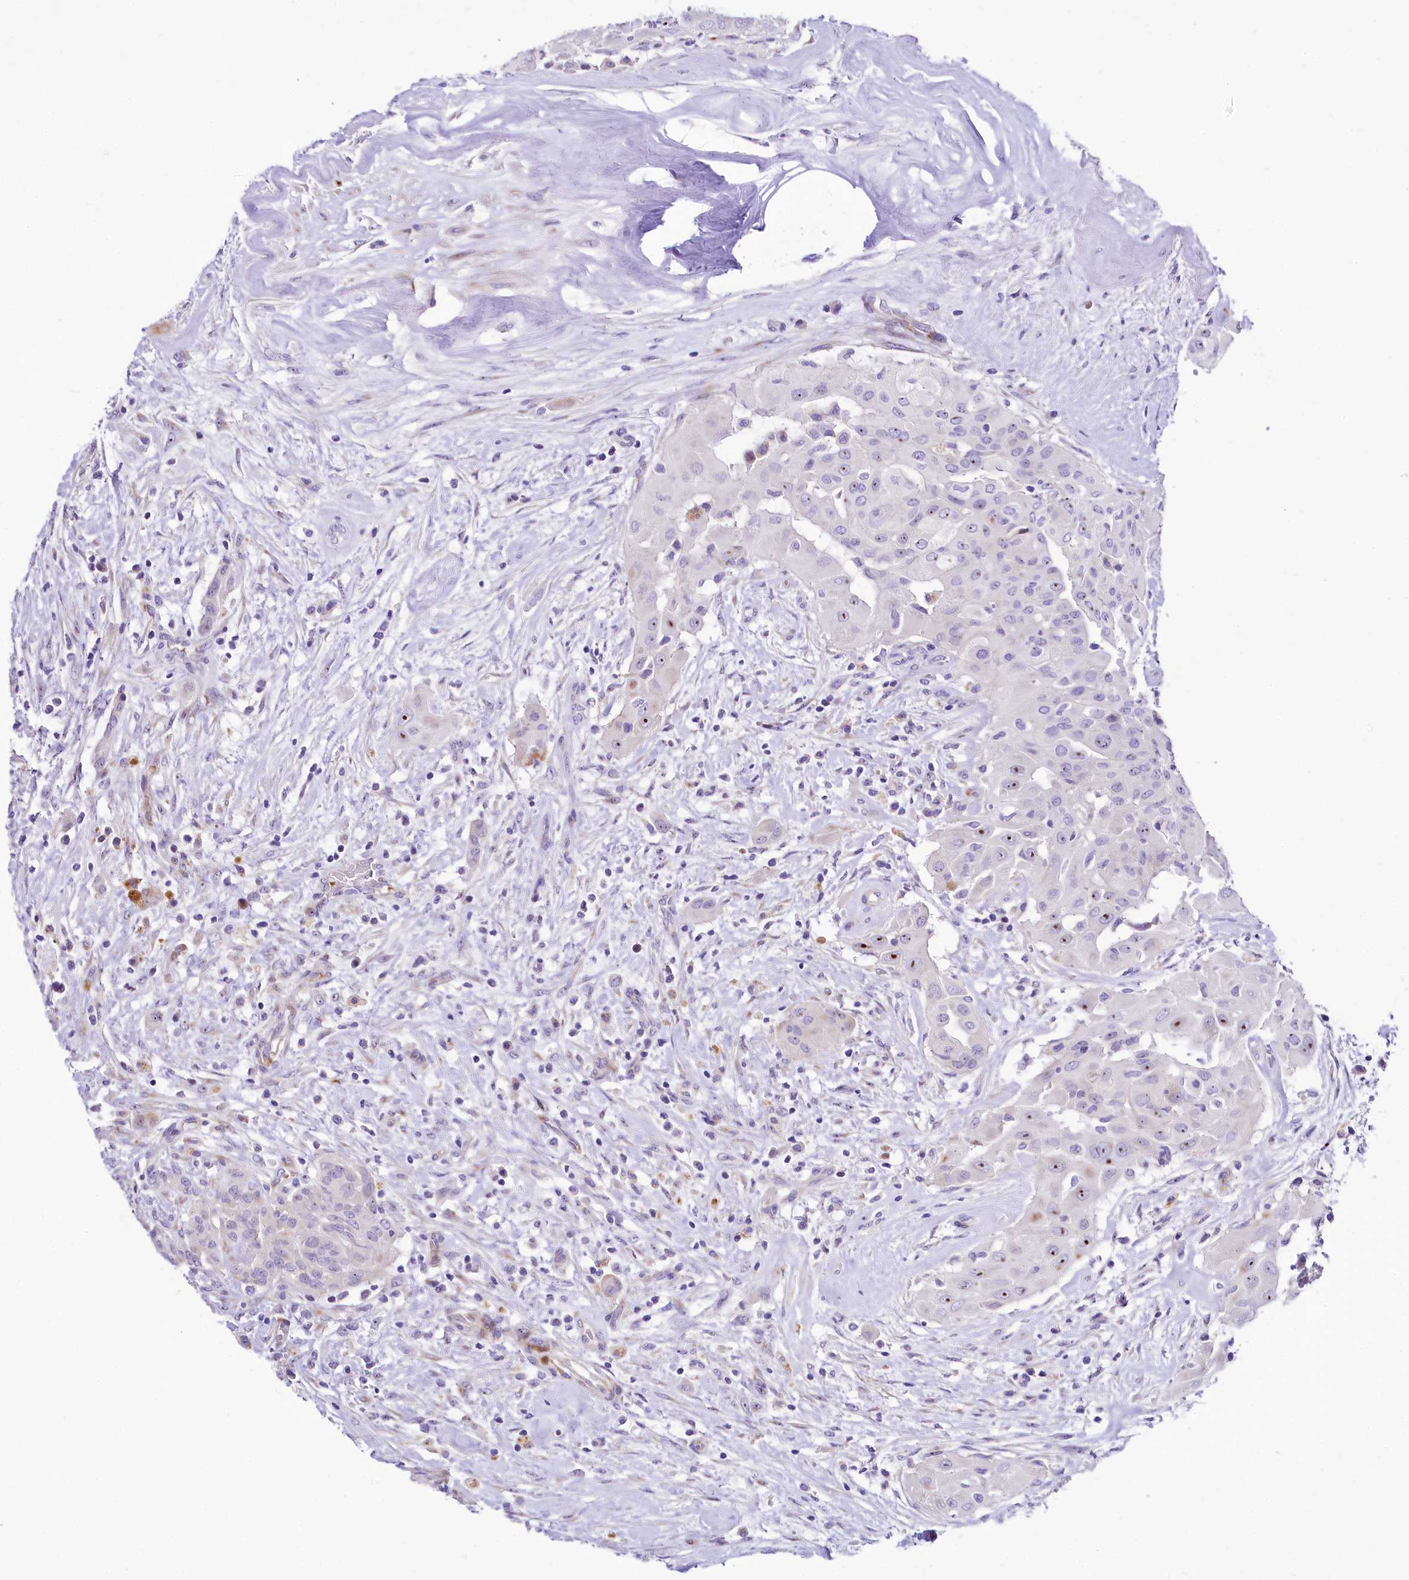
{"staining": {"intensity": "moderate", "quantity": "<25%", "location": "nuclear"}, "tissue": "thyroid cancer", "cell_type": "Tumor cells", "image_type": "cancer", "snomed": [{"axis": "morphology", "description": "Papillary adenocarcinoma, NOS"}, {"axis": "topography", "description": "Thyroid gland"}], "caption": "DAB (3,3'-diaminobenzidine) immunohistochemical staining of papillary adenocarcinoma (thyroid) reveals moderate nuclear protein expression in about <25% of tumor cells.", "gene": "SH3TC2", "patient": {"sex": "female", "age": 59}}